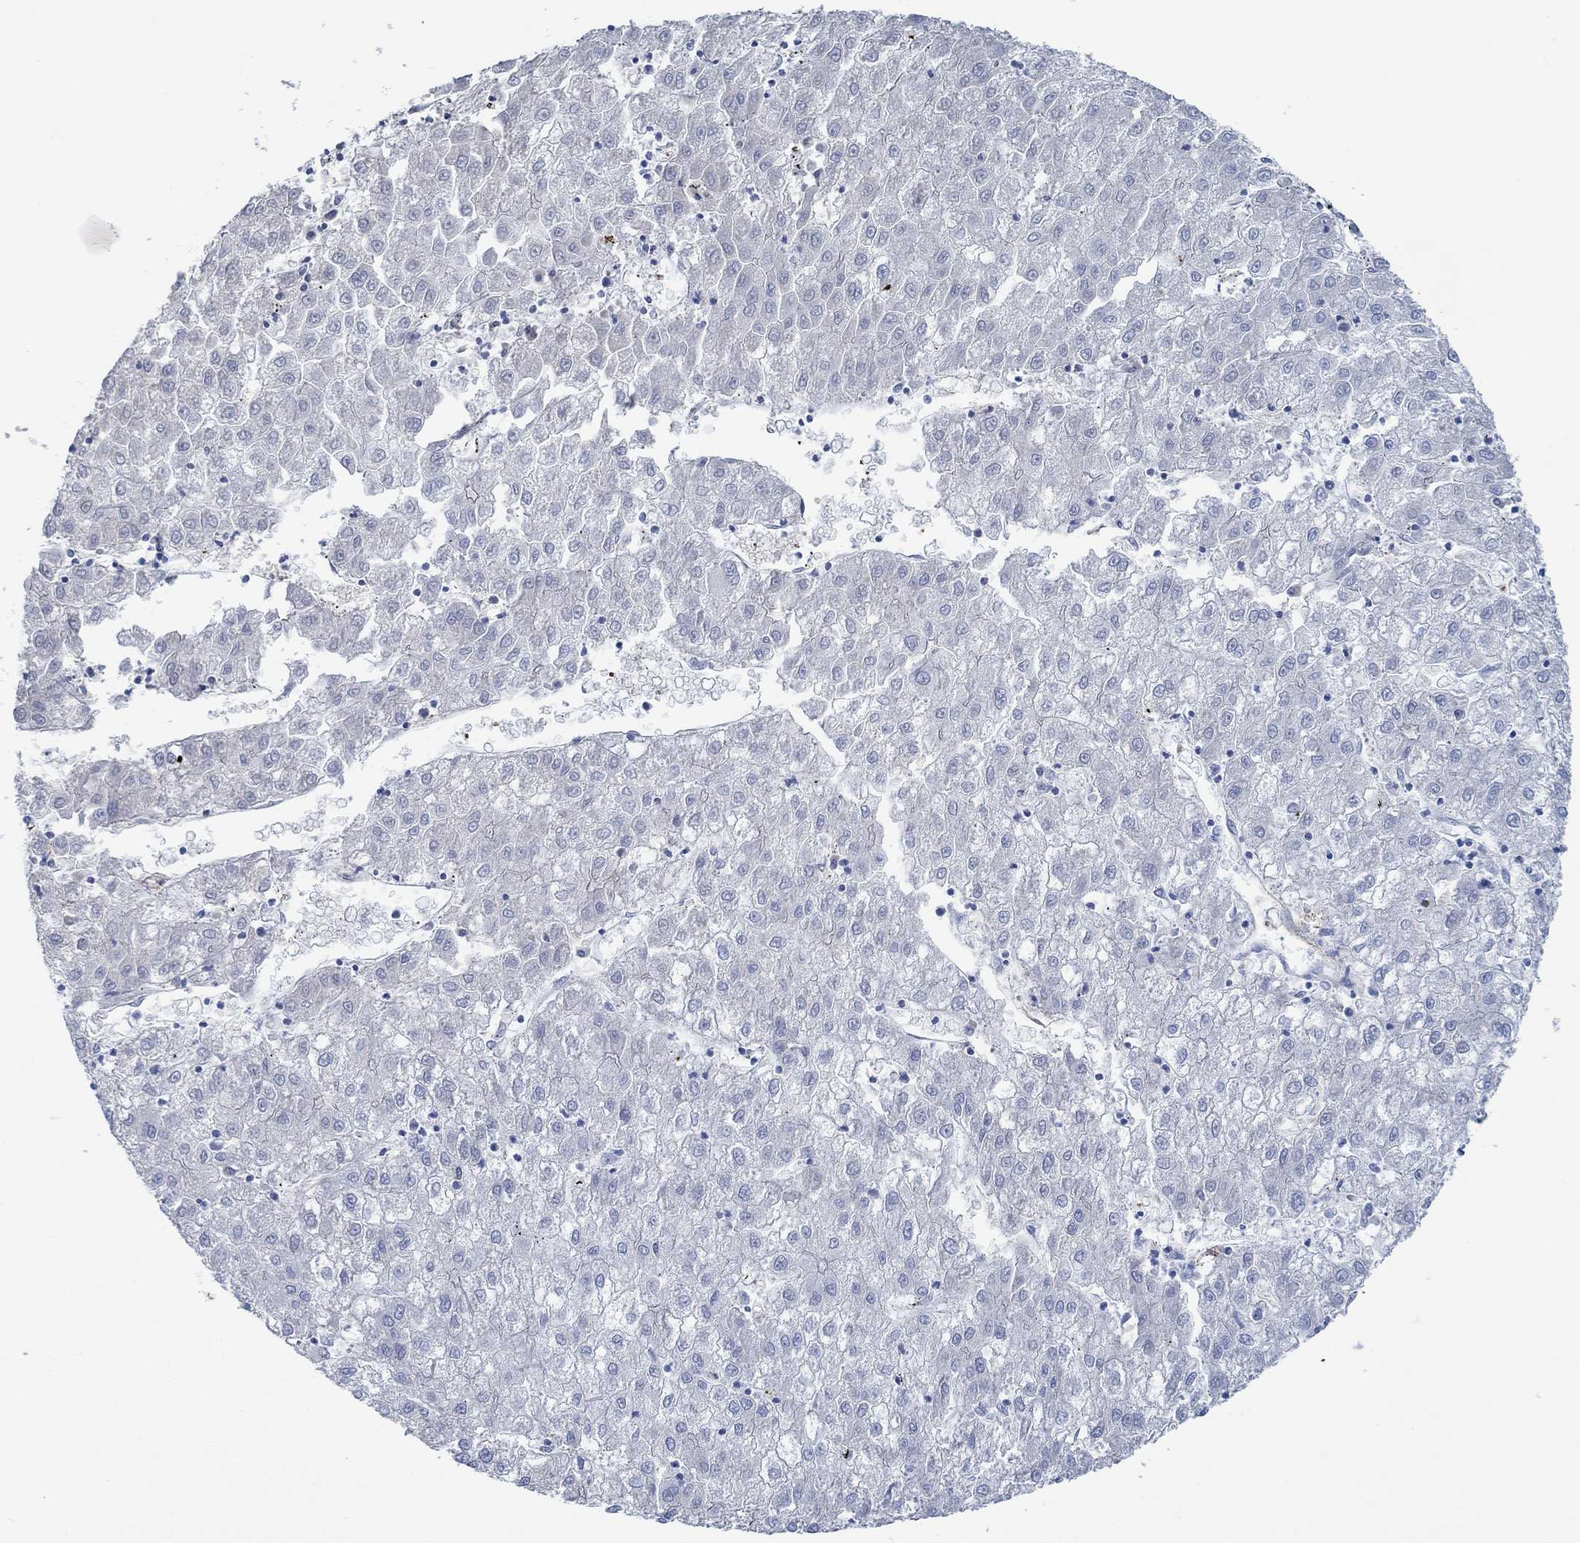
{"staining": {"intensity": "negative", "quantity": "none", "location": "none"}, "tissue": "liver cancer", "cell_type": "Tumor cells", "image_type": "cancer", "snomed": [{"axis": "morphology", "description": "Carcinoma, Hepatocellular, NOS"}, {"axis": "topography", "description": "Liver"}], "caption": "A high-resolution image shows immunohistochemistry staining of liver hepatocellular carcinoma, which shows no significant staining in tumor cells. (DAB (3,3'-diaminobenzidine) IHC with hematoxylin counter stain).", "gene": "STC2", "patient": {"sex": "male", "age": 72}}